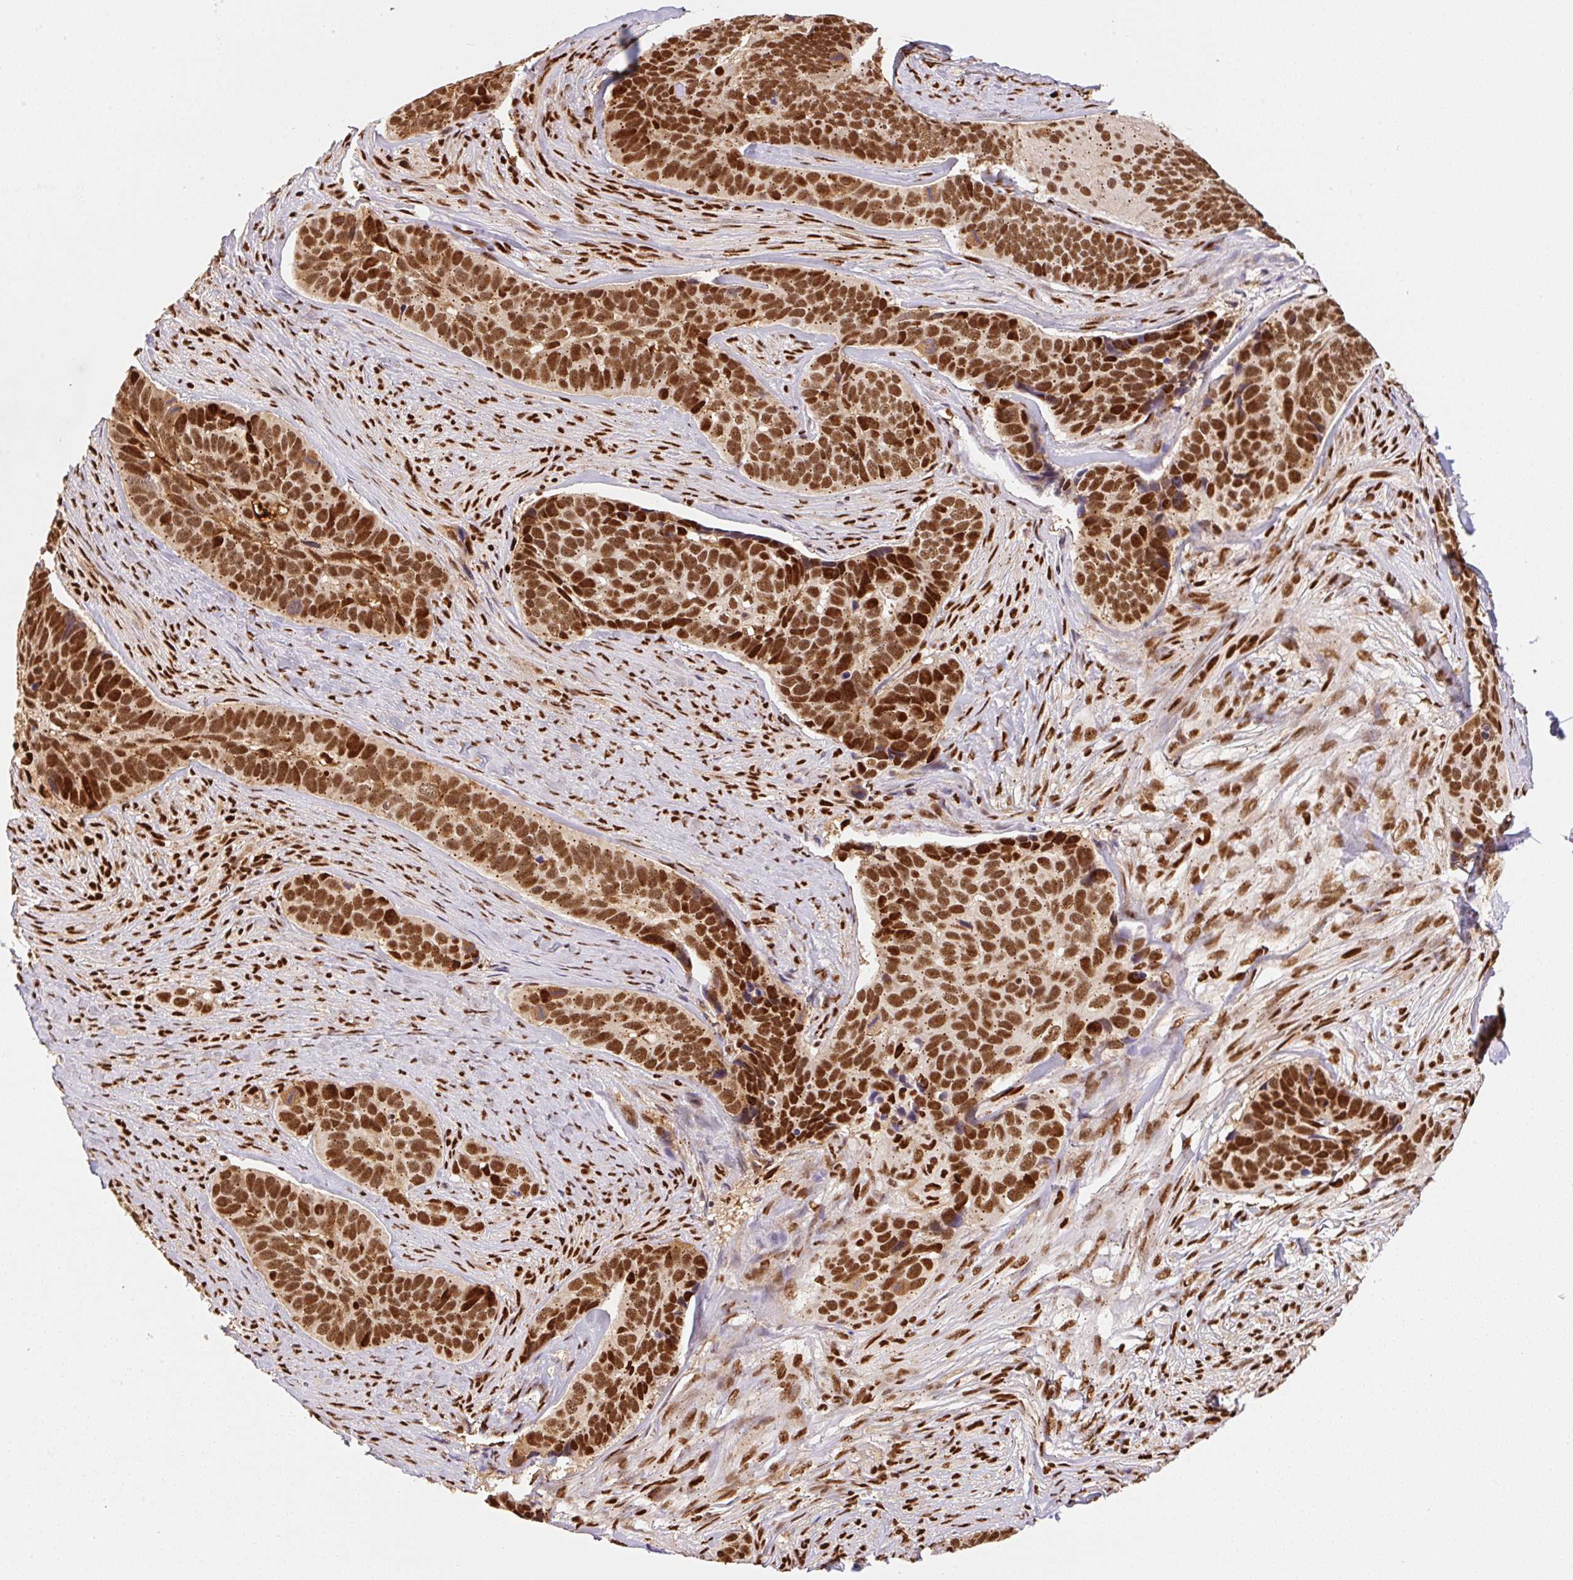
{"staining": {"intensity": "strong", "quantity": ">75%", "location": "nuclear"}, "tissue": "skin cancer", "cell_type": "Tumor cells", "image_type": "cancer", "snomed": [{"axis": "morphology", "description": "Basal cell carcinoma"}, {"axis": "topography", "description": "Skin"}], "caption": "Tumor cells show high levels of strong nuclear staining in about >75% of cells in human basal cell carcinoma (skin).", "gene": "GPR139", "patient": {"sex": "female", "age": 82}}